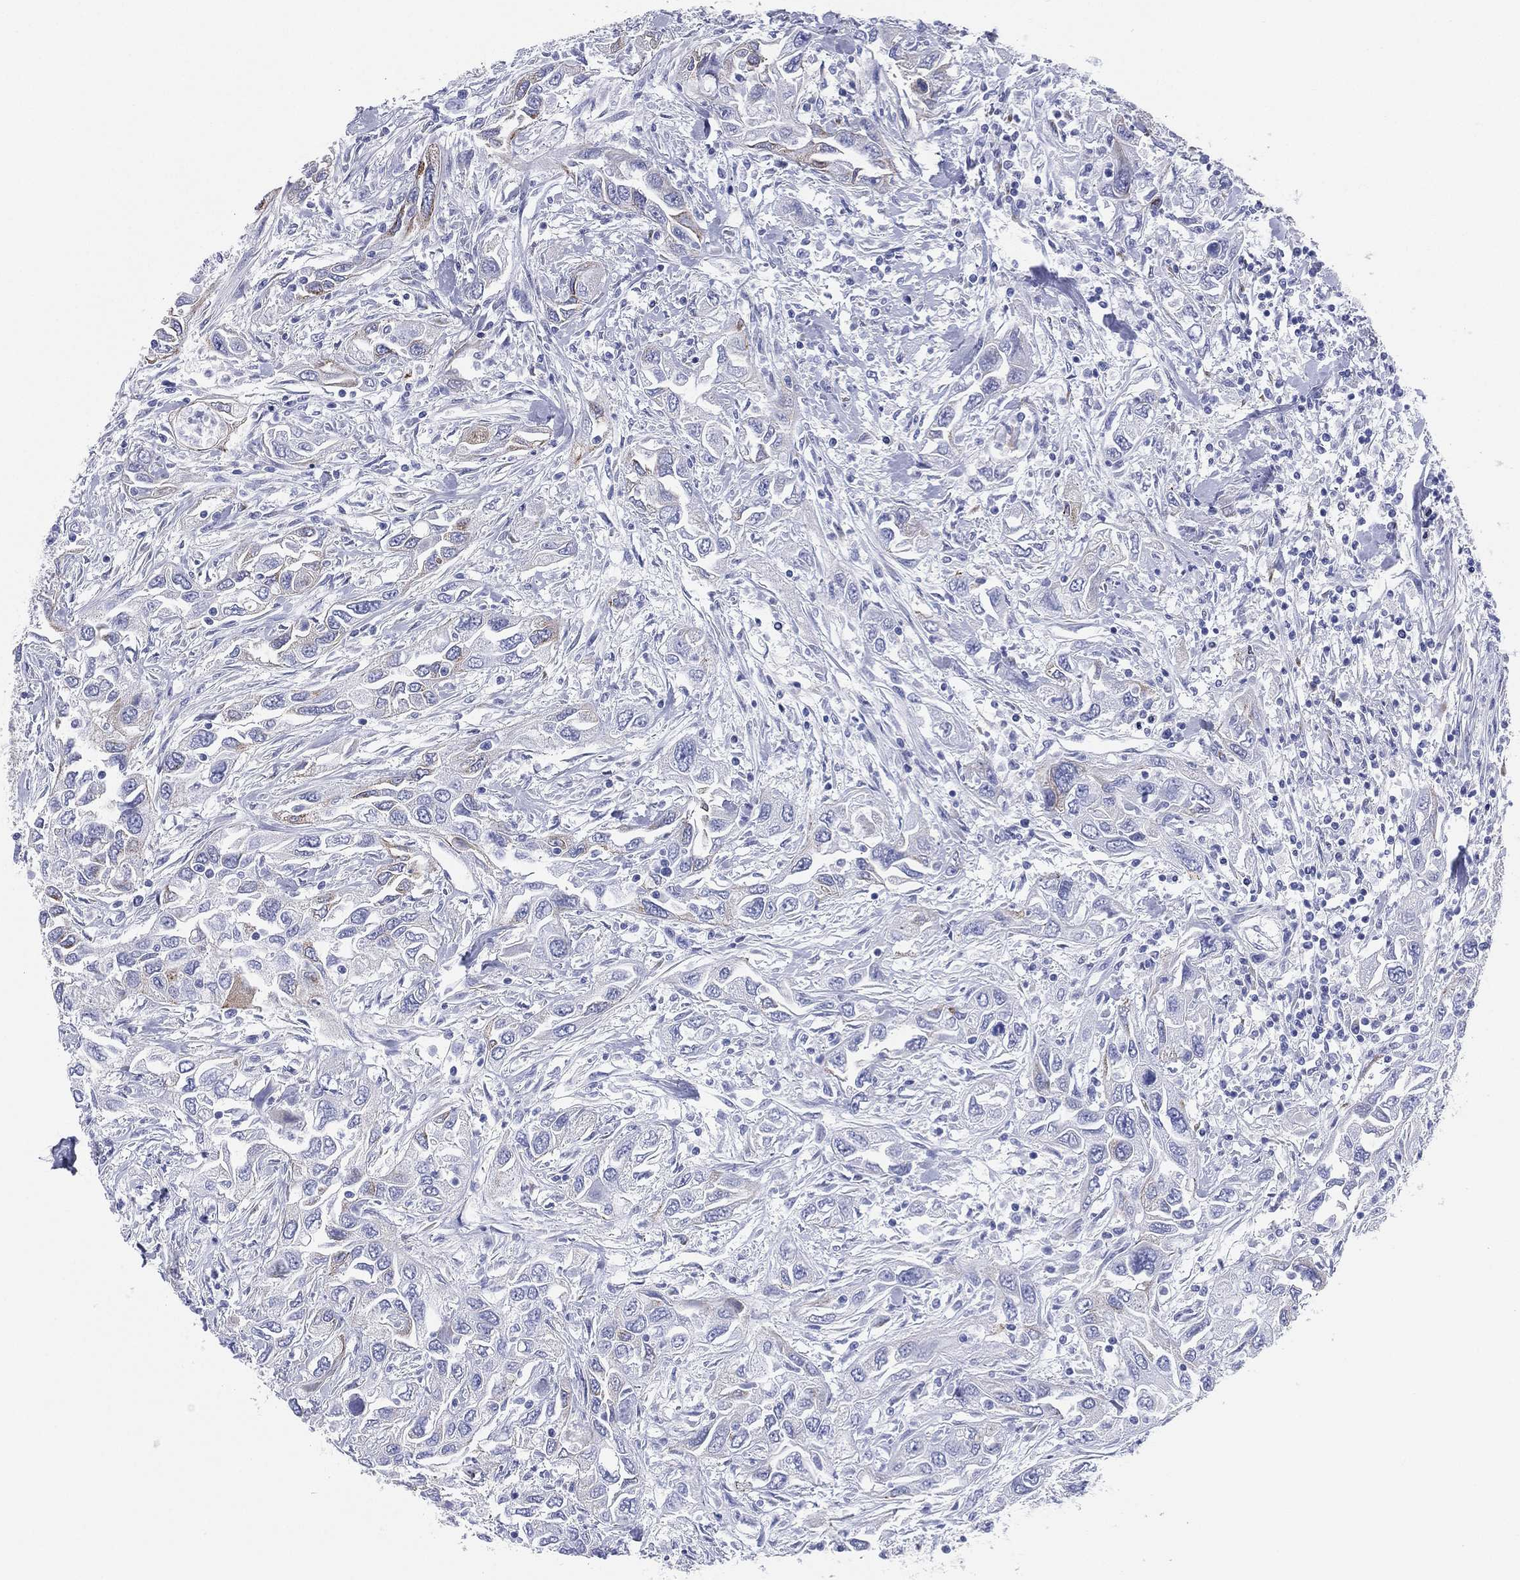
{"staining": {"intensity": "negative", "quantity": "none", "location": "none"}, "tissue": "urothelial cancer", "cell_type": "Tumor cells", "image_type": "cancer", "snomed": [{"axis": "morphology", "description": "Urothelial carcinoma, High grade"}, {"axis": "topography", "description": "Urinary bladder"}], "caption": "Tumor cells are negative for protein expression in human urothelial carcinoma (high-grade). (Brightfield microscopy of DAB (3,3'-diaminobenzidine) immunohistochemistry at high magnification).", "gene": "CD79A", "patient": {"sex": "male", "age": 76}}